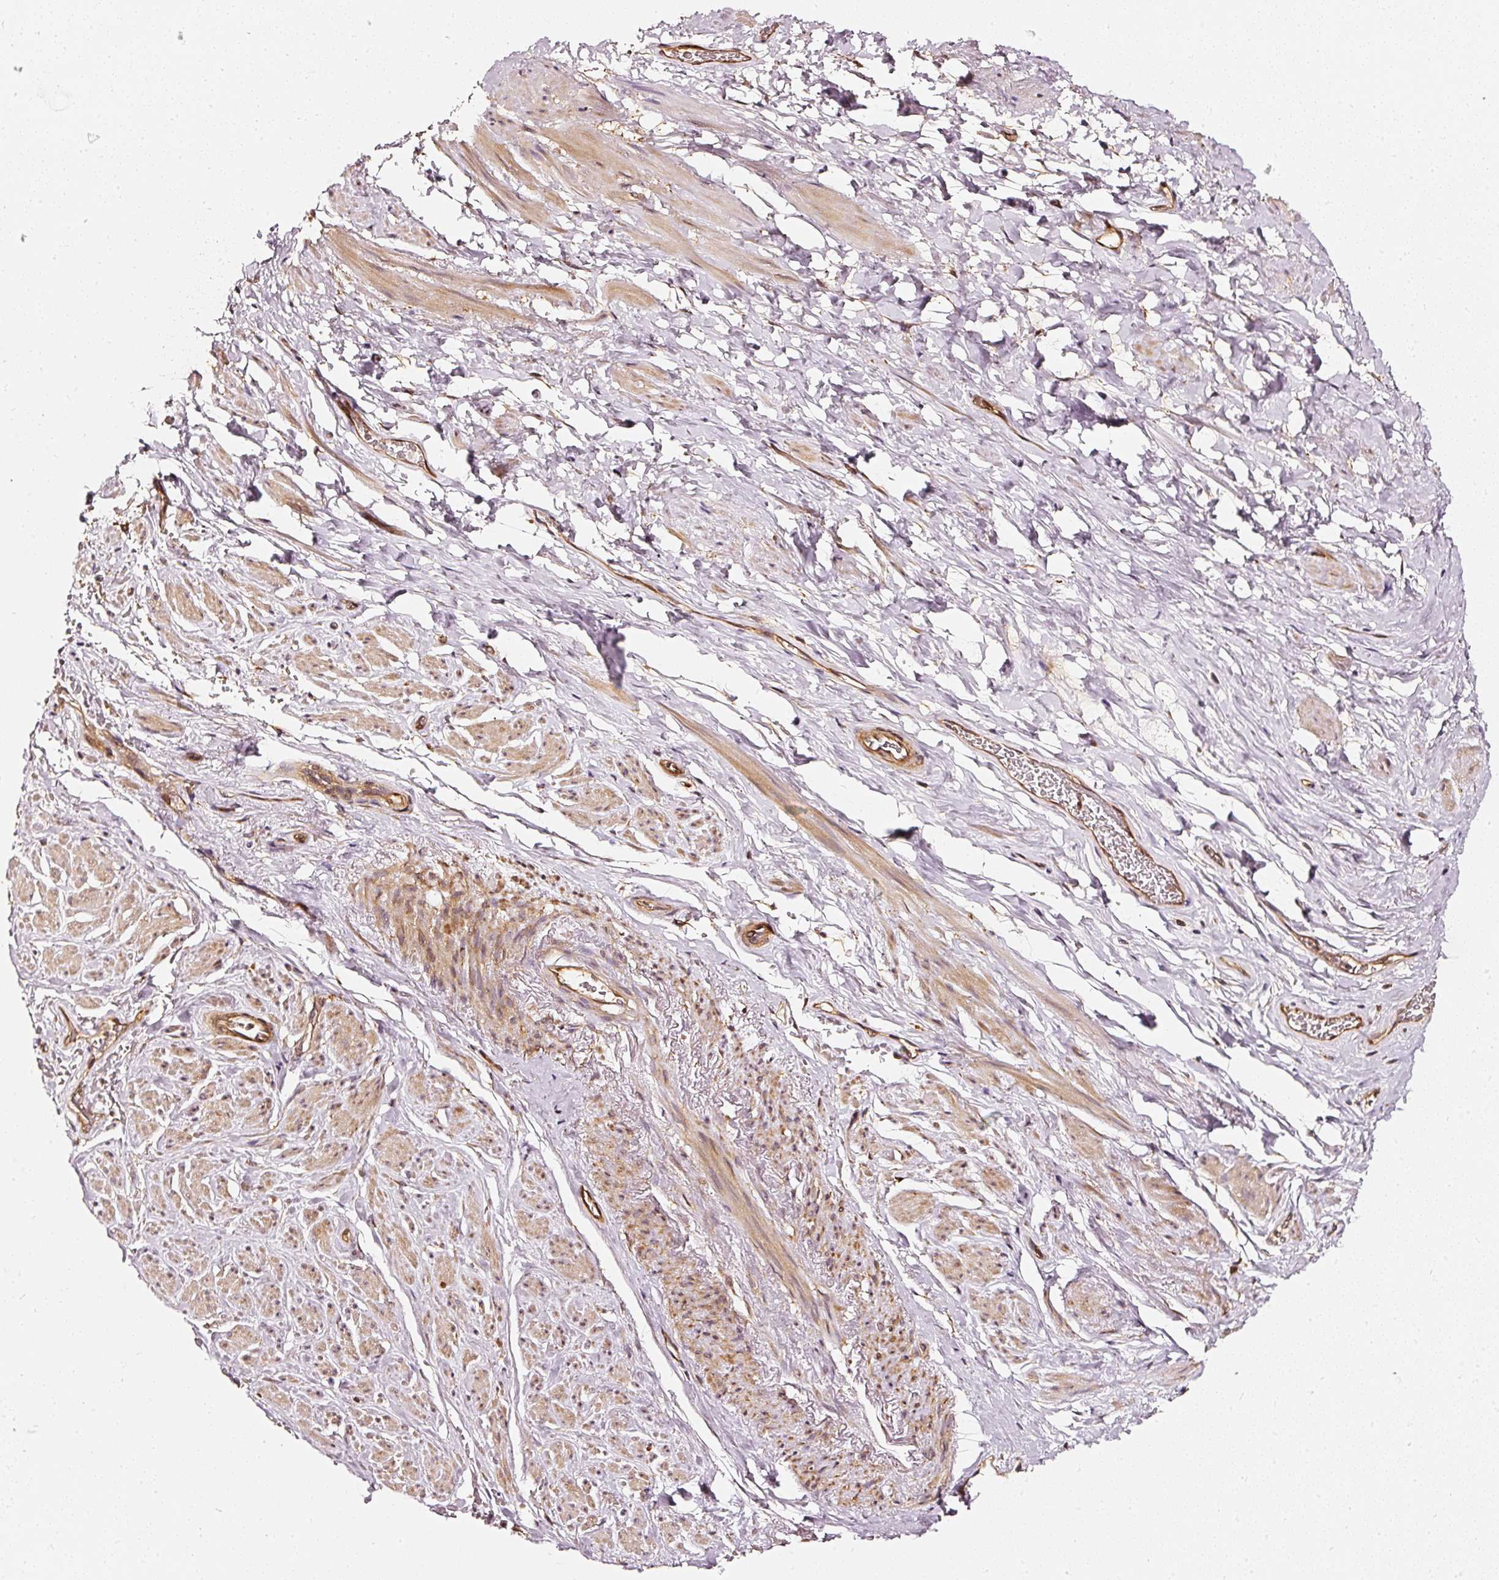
{"staining": {"intensity": "moderate", "quantity": "25%-75%", "location": "cytoplasmic/membranous,nuclear"}, "tissue": "smooth muscle", "cell_type": "Smooth muscle cells", "image_type": "normal", "snomed": [{"axis": "morphology", "description": "Normal tissue, NOS"}, {"axis": "topography", "description": "Smooth muscle"}, {"axis": "topography", "description": "Peripheral nerve tissue"}], "caption": "Moderate cytoplasmic/membranous,nuclear positivity for a protein is identified in about 25%-75% of smooth muscle cells of unremarkable smooth muscle using IHC.", "gene": "ASMTL", "patient": {"sex": "male", "age": 69}}